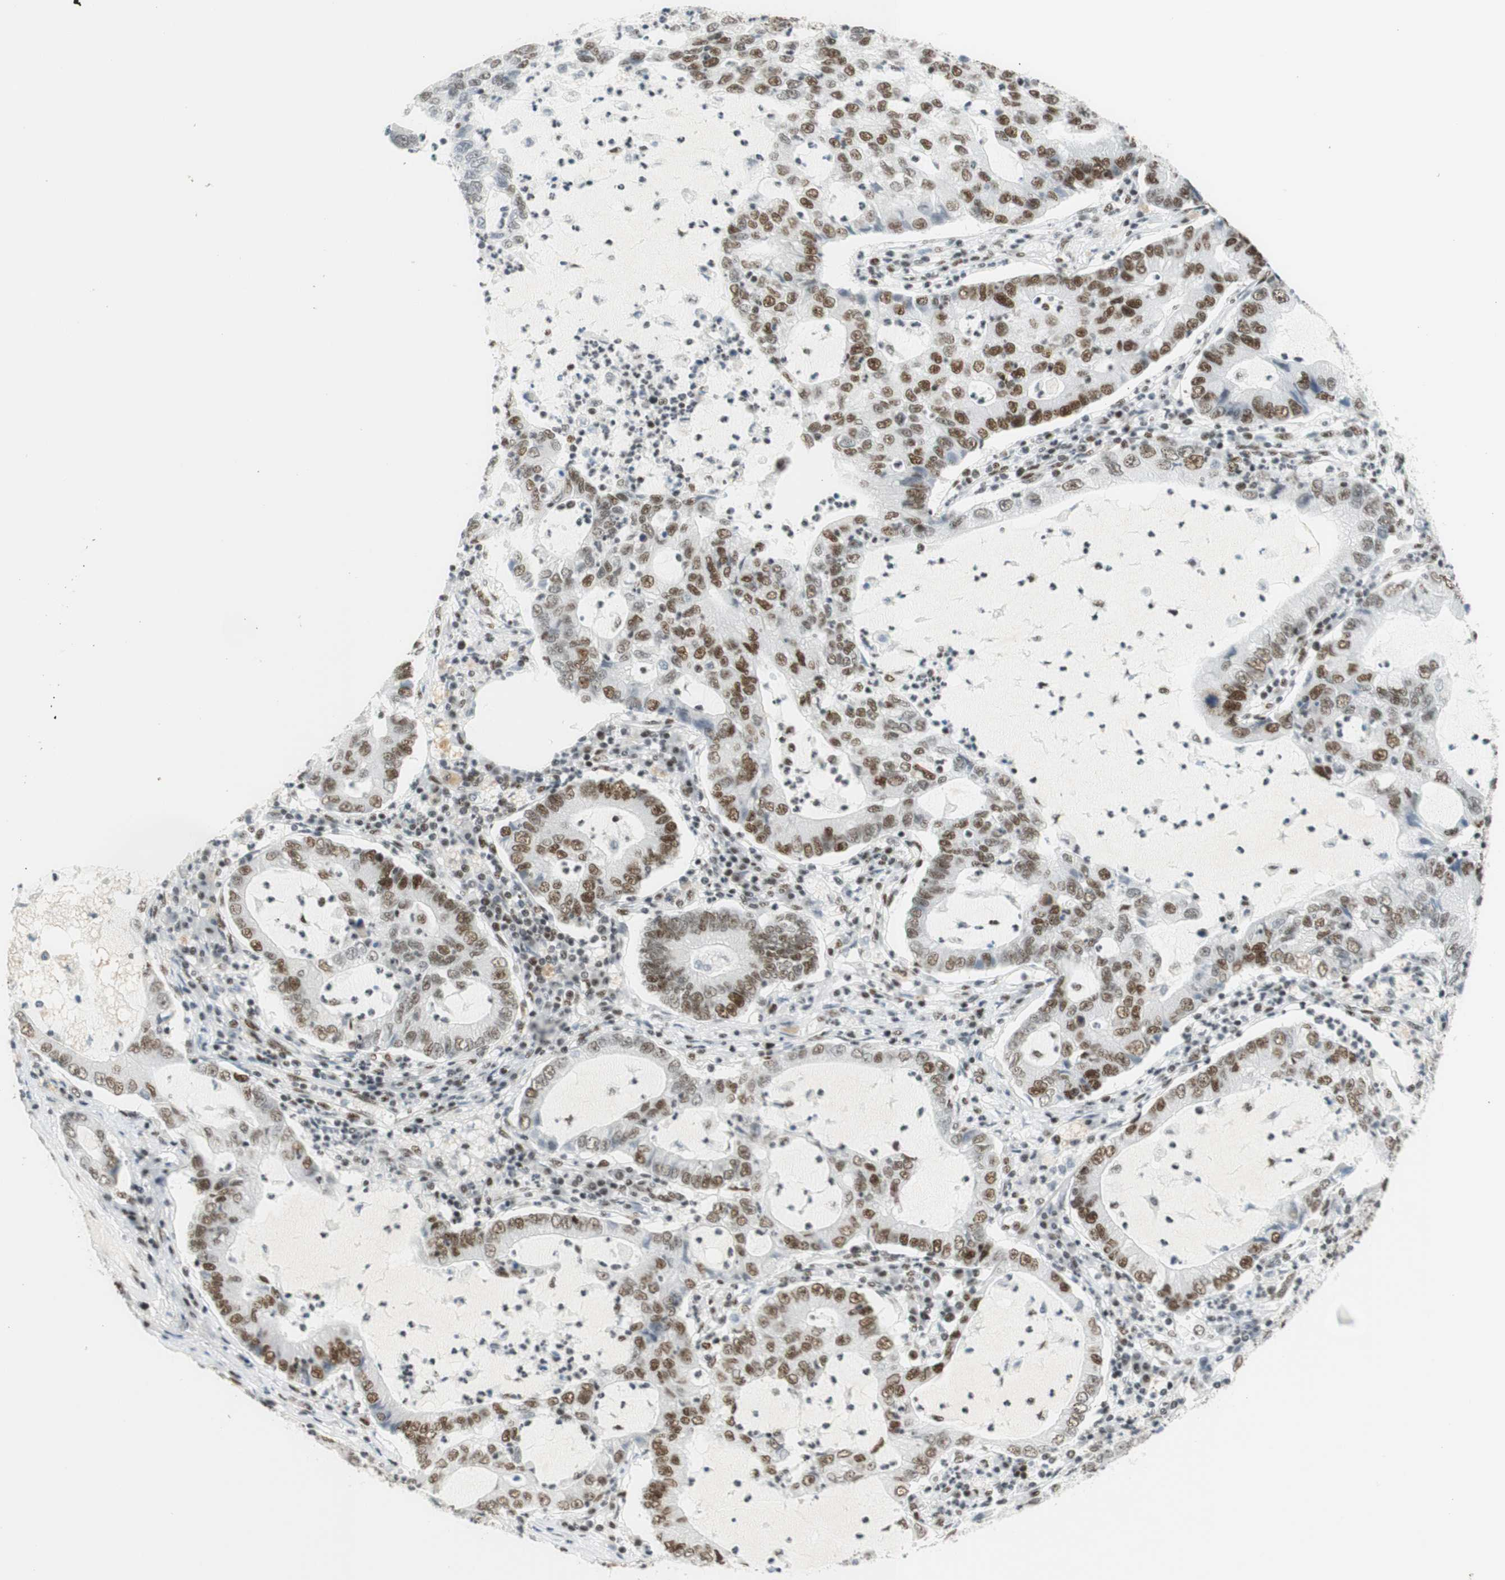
{"staining": {"intensity": "moderate", "quantity": "<25%", "location": "nuclear"}, "tissue": "lung cancer", "cell_type": "Tumor cells", "image_type": "cancer", "snomed": [{"axis": "morphology", "description": "Adenocarcinoma, NOS"}, {"axis": "topography", "description": "Lung"}], "caption": "Protein staining by immunohistochemistry demonstrates moderate nuclear positivity in about <25% of tumor cells in adenocarcinoma (lung).", "gene": "RNF20", "patient": {"sex": "female", "age": 51}}